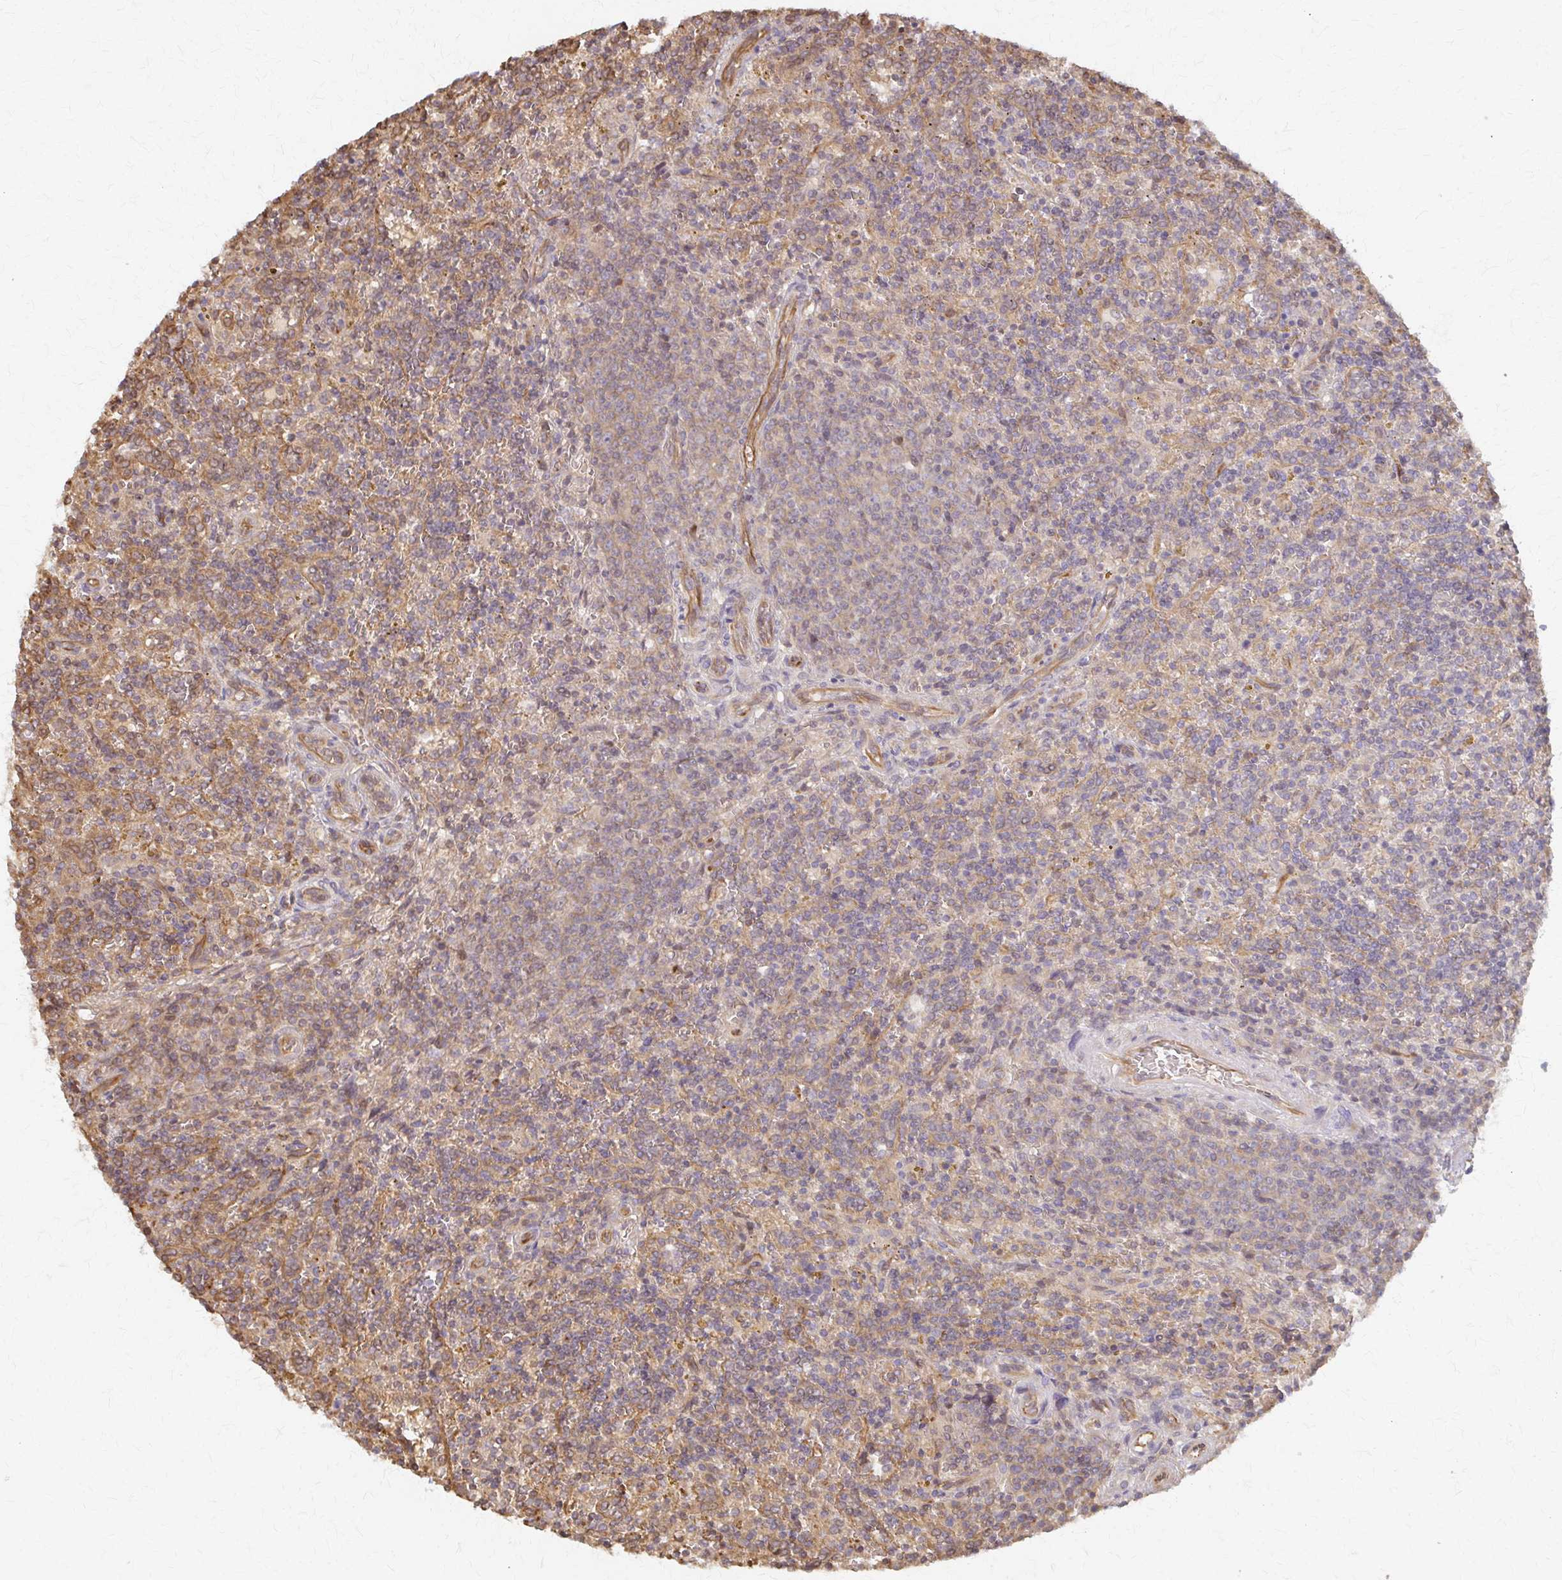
{"staining": {"intensity": "negative", "quantity": "none", "location": "none"}, "tissue": "lymphoma", "cell_type": "Tumor cells", "image_type": "cancer", "snomed": [{"axis": "morphology", "description": "Malignant lymphoma, non-Hodgkin's type, Low grade"}, {"axis": "topography", "description": "Spleen"}], "caption": "Immunohistochemistry of human malignant lymphoma, non-Hodgkin's type (low-grade) displays no expression in tumor cells.", "gene": "ARHGAP35", "patient": {"sex": "male", "age": 67}}